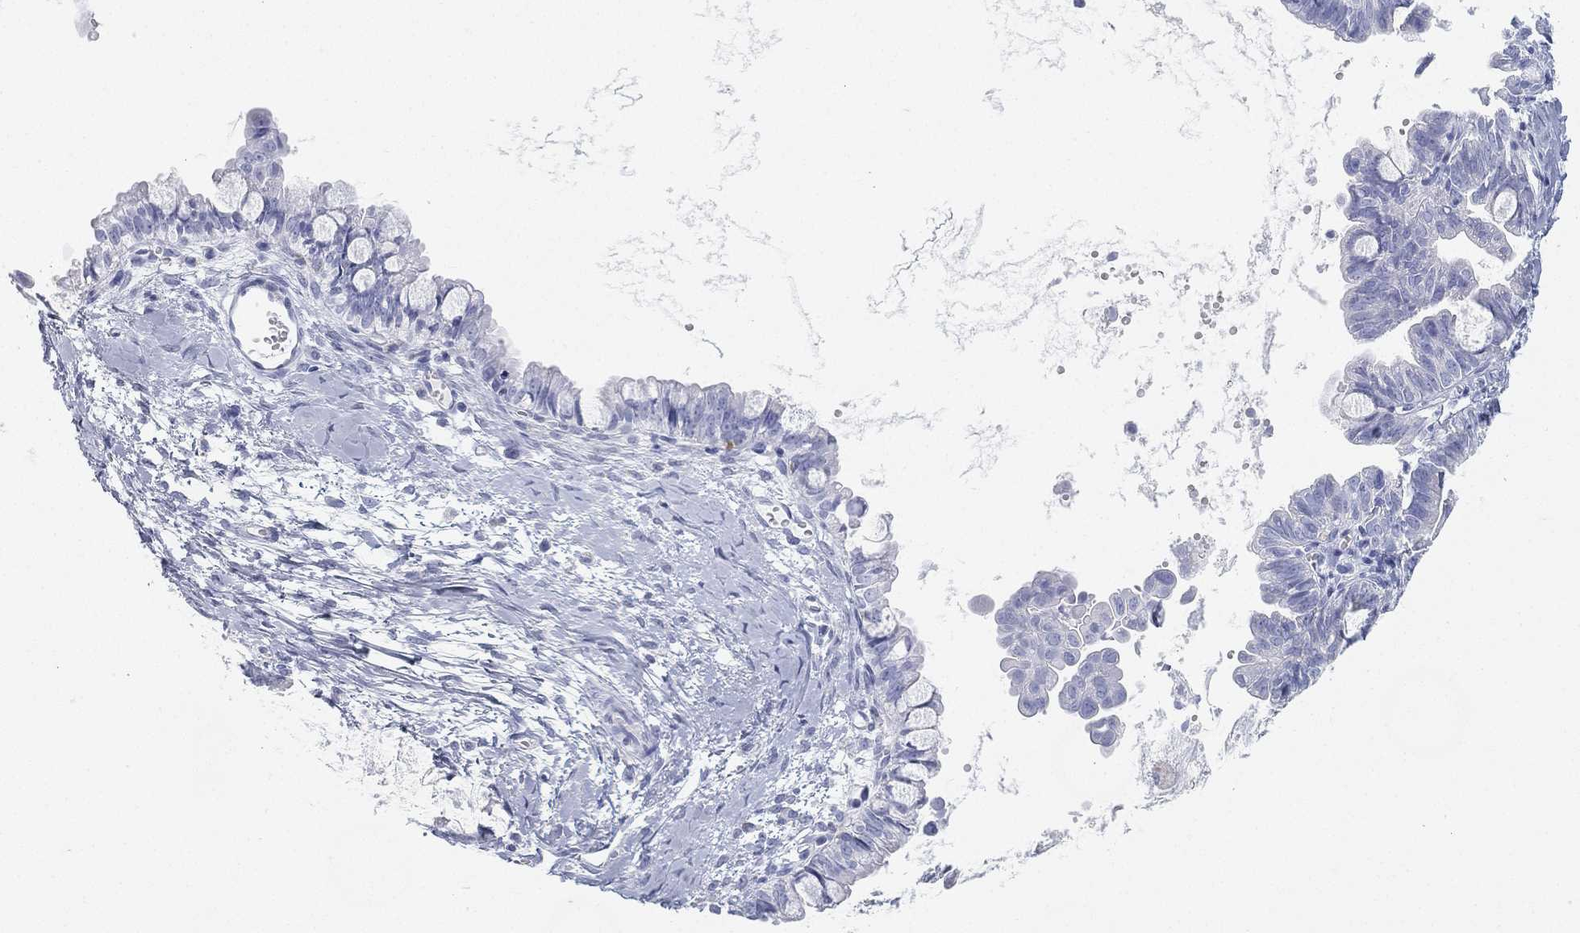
{"staining": {"intensity": "negative", "quantity": "none", "location": "none"}, "tissue": "ovarian cancer", "cell_type": "Tumor cells", "image_type": "cancer", "snomed": [{"axis": "morphology", "description": "Cystadenocarcinoma, mucinous, NOS"}, {"axis": "topography", "description": "Ovary"}], "caption": "Protein analysis of ovarian cancer reveals no significant positivity in tumor cells.", "gene": "GPR61", "patient": {"sex": "female", "age": 63}}